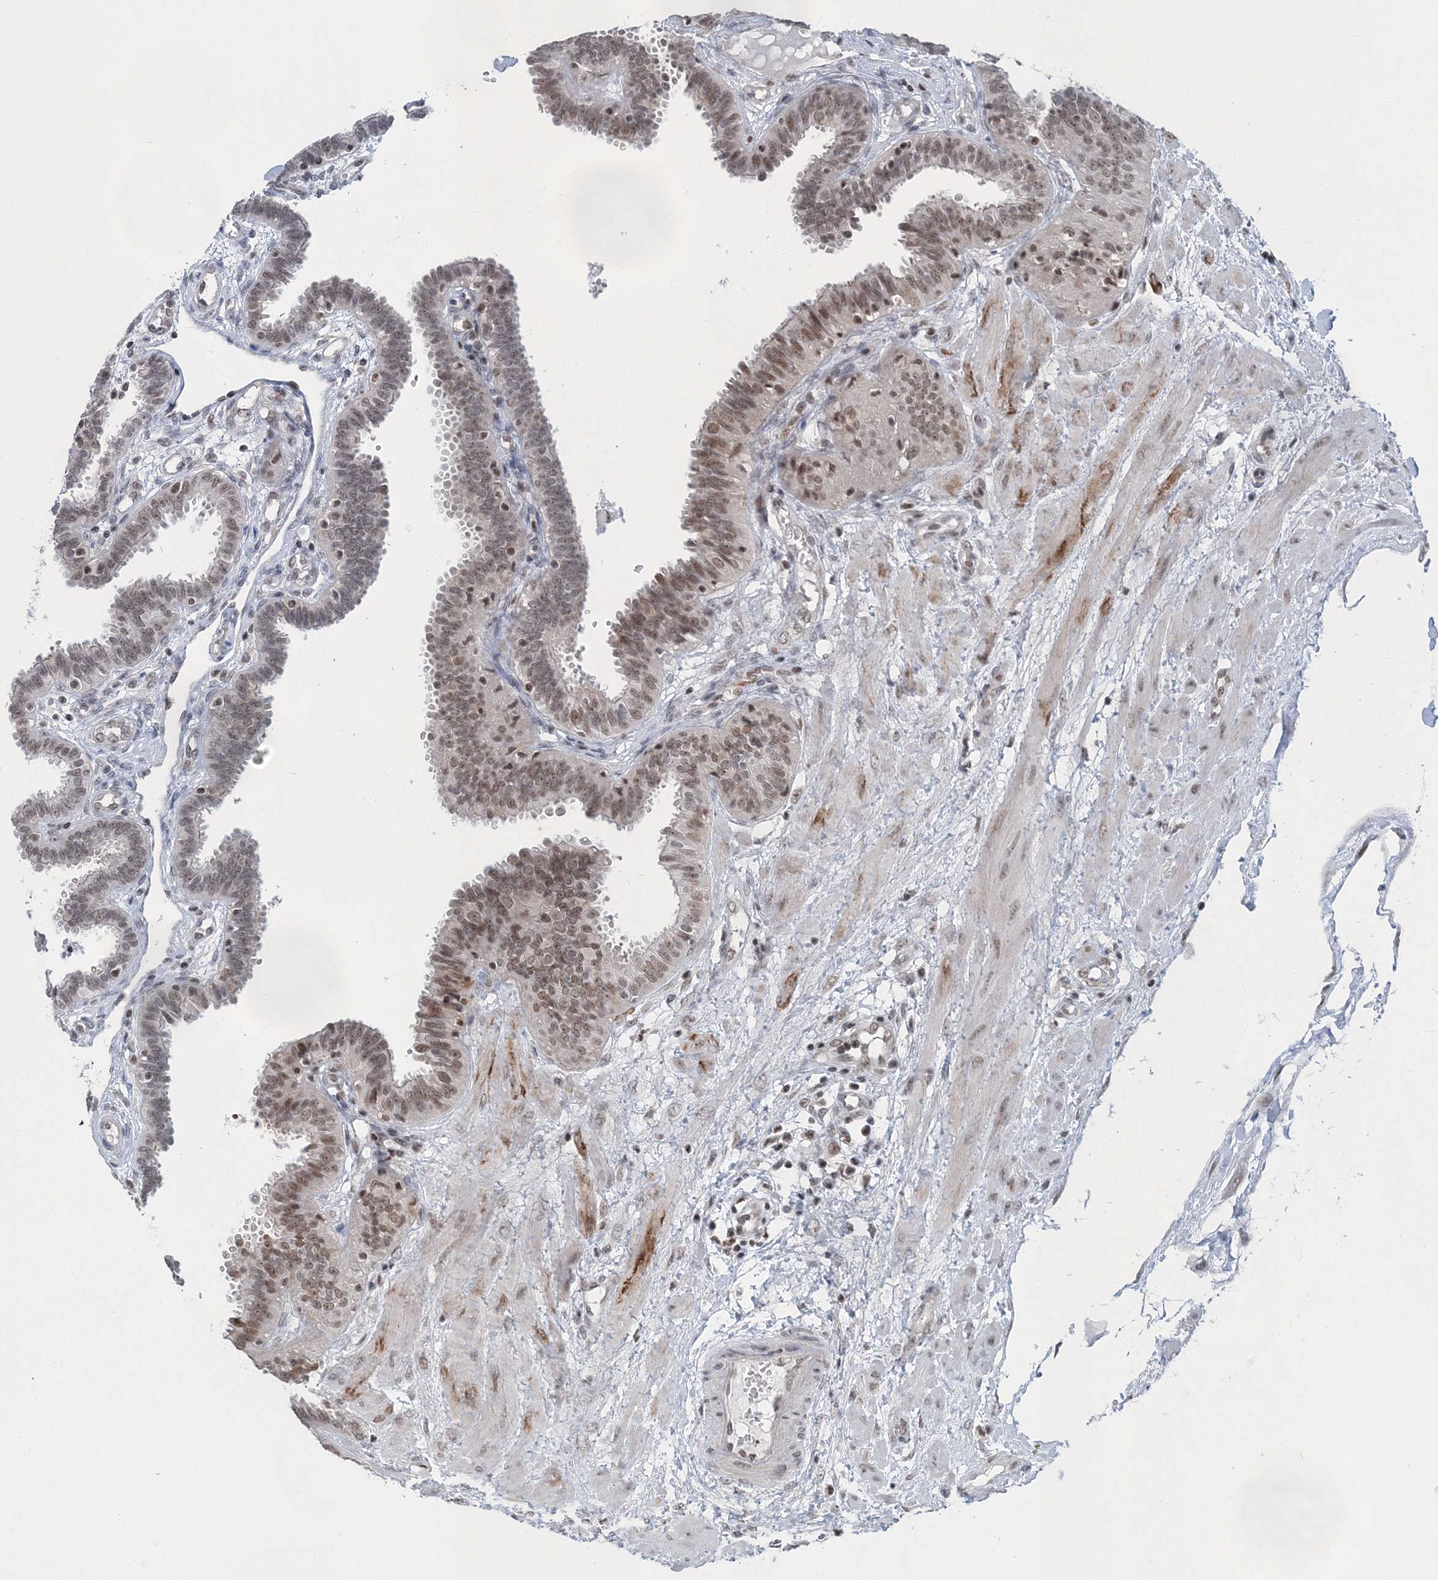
{"staining": {"intensity": "moderate", "quantity": "<25%", "location": "nuclear"}, "tissue": "fallopian tube", "cell_type": "Glandular cells", "image_type": "normal", "snomed": [{"axis": "morphology", "description": "Normal tissue, NOS"}, {"axis": "topography", "description": "Fallopian tube"}], "caption": "Immunohistochemistry (IHC) (DAB) staining of benign fallopian tube reveals moderate nuclear protein positivity in approximately <25% of glandular cells. (DAB (3,3'-diaminobenzidine) IHC, brown staining for protein, blue staining for nuclei).", "gene": "PDS5A", "patient": {"sex": "female", "age": 32}}